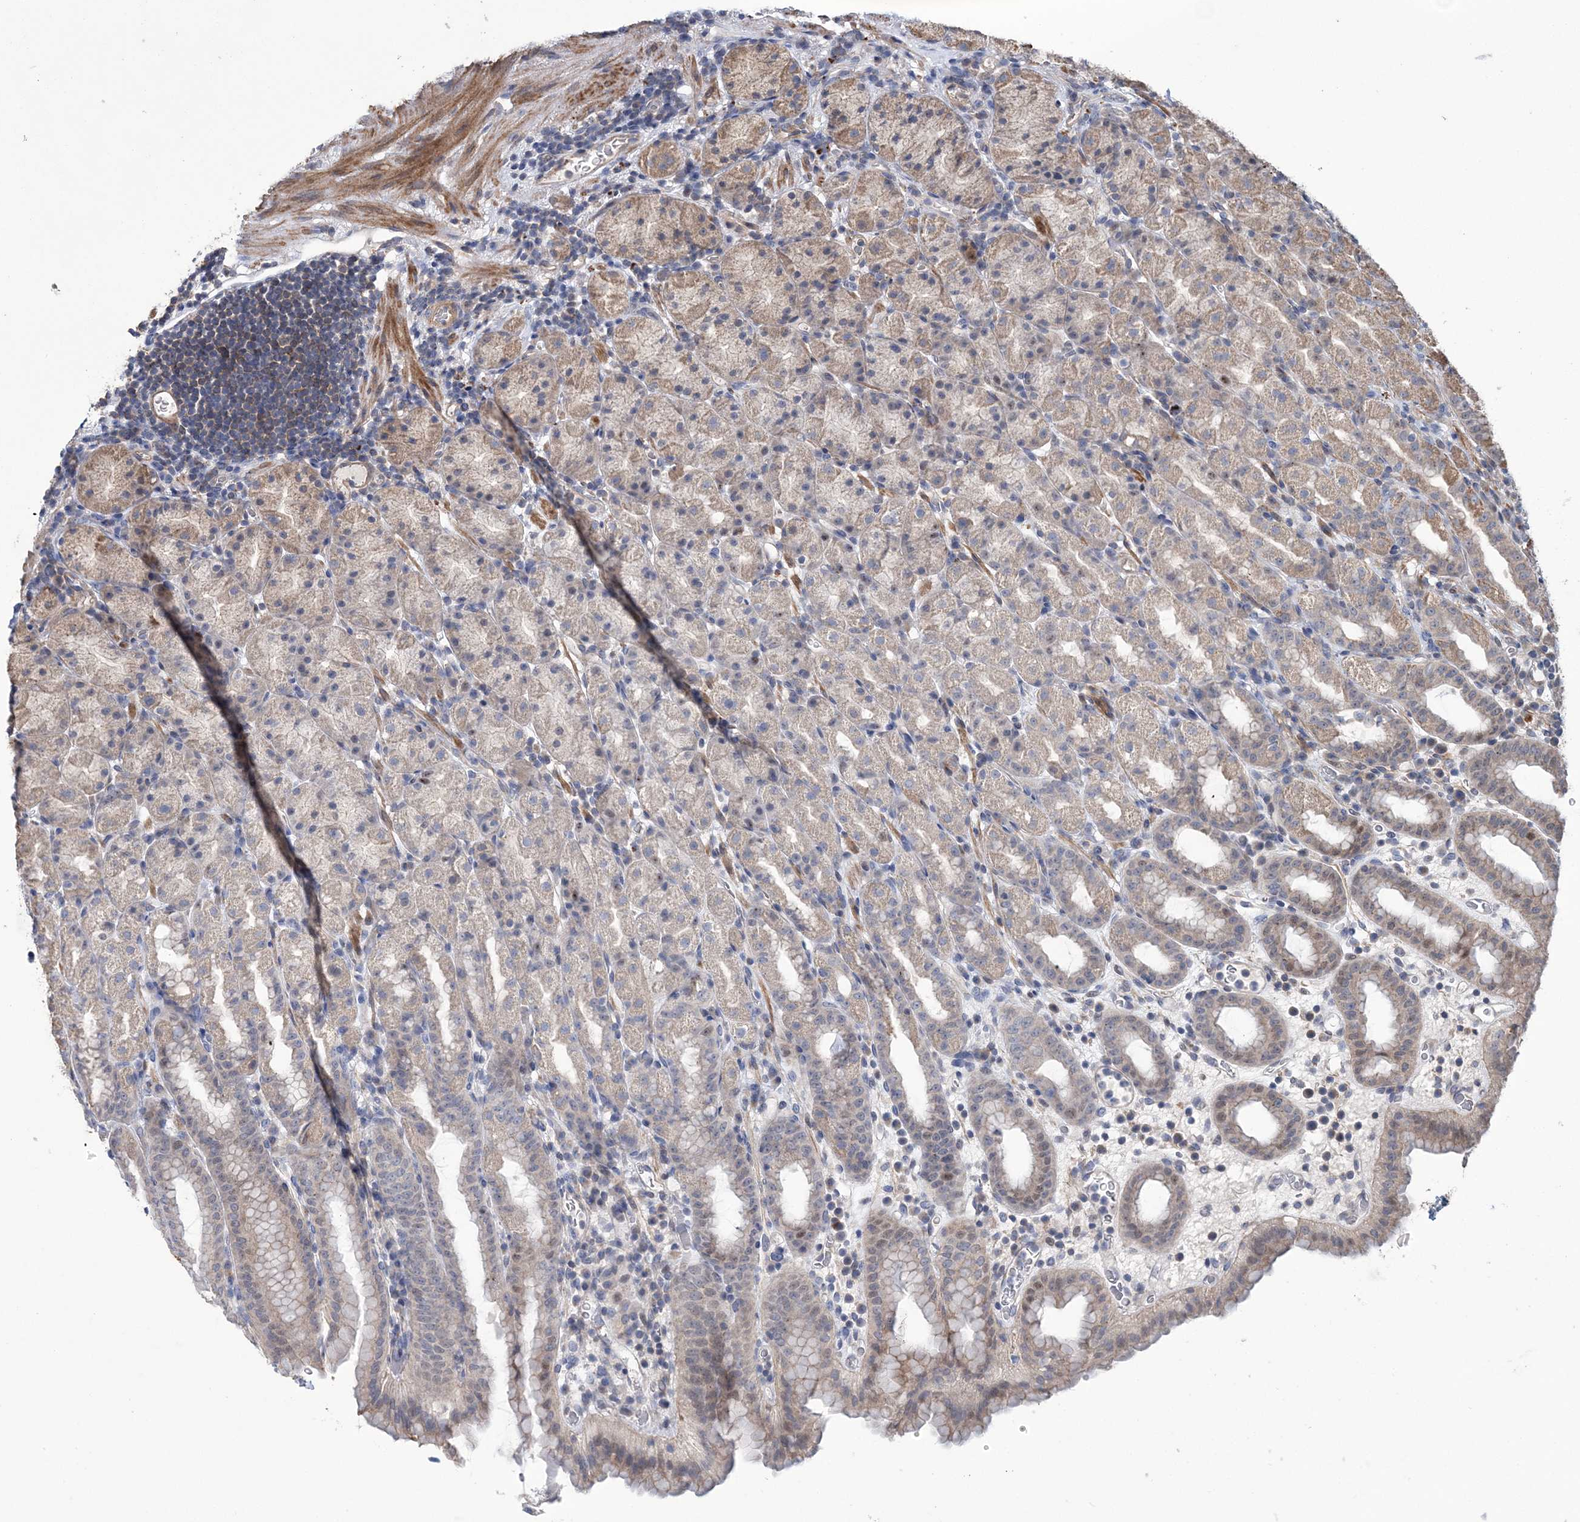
{"staining": {"intensity": "moderate", "quantity": "<25%", "location": "cytoplasmic/membranous,nuclear"}, "tissue": "stomach", "cell_type": "Glandular cells", "image_type": "normal", "snomed": [{"axis": "morphology", "description": "Normal tissue, NOS"}, {"axis": "topography", "description": "Stomach, upper"}], "caption": "Protein expression by immunohistochemistry reveals moderate cytoplasmic/membranous,nuclear staining in about <25% of glandular cells in benign stomach.", "gene": "PPP2R2B", "patient": {"sex": "male", "age": 68}}